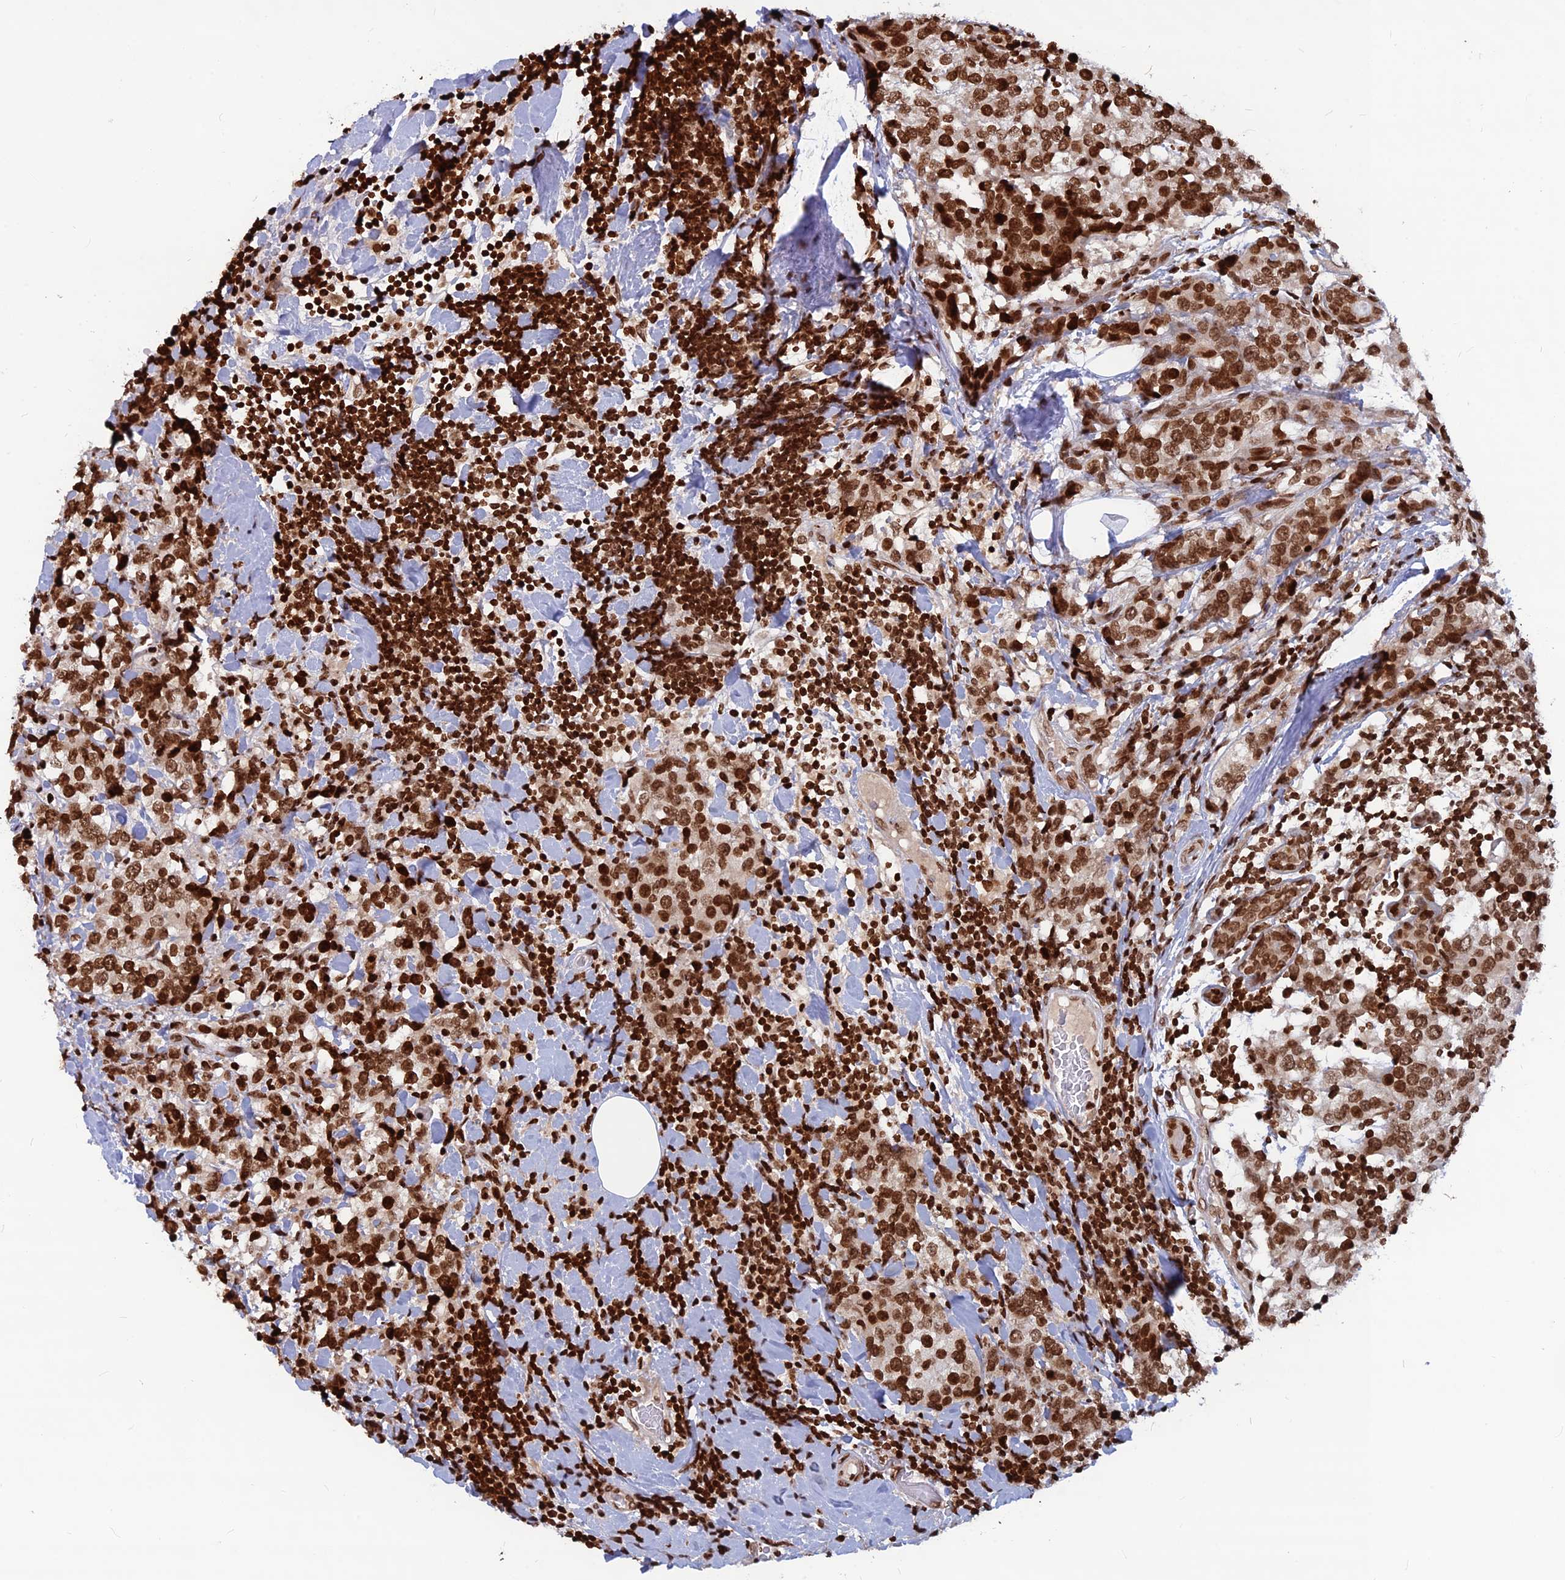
{"staining": {"intensity": "strong", "quantity": ">75%", "location": "nuclear"}, "tissue": "breast cancer", "cell_type": "Tumor cells", "image_type": "cancer", "snomed": [{"axis": "morphology", "description": "Lobular carcinoma"}, {"axis": "topography", "description": "Breast"}], "caption": "IHC of human breast lobular carcinoma displays high levels of strong nuclear expression in approximately >75% of tumor cells.", "gene": "TET2", "patient": {"sex": "female", "age": 59}}